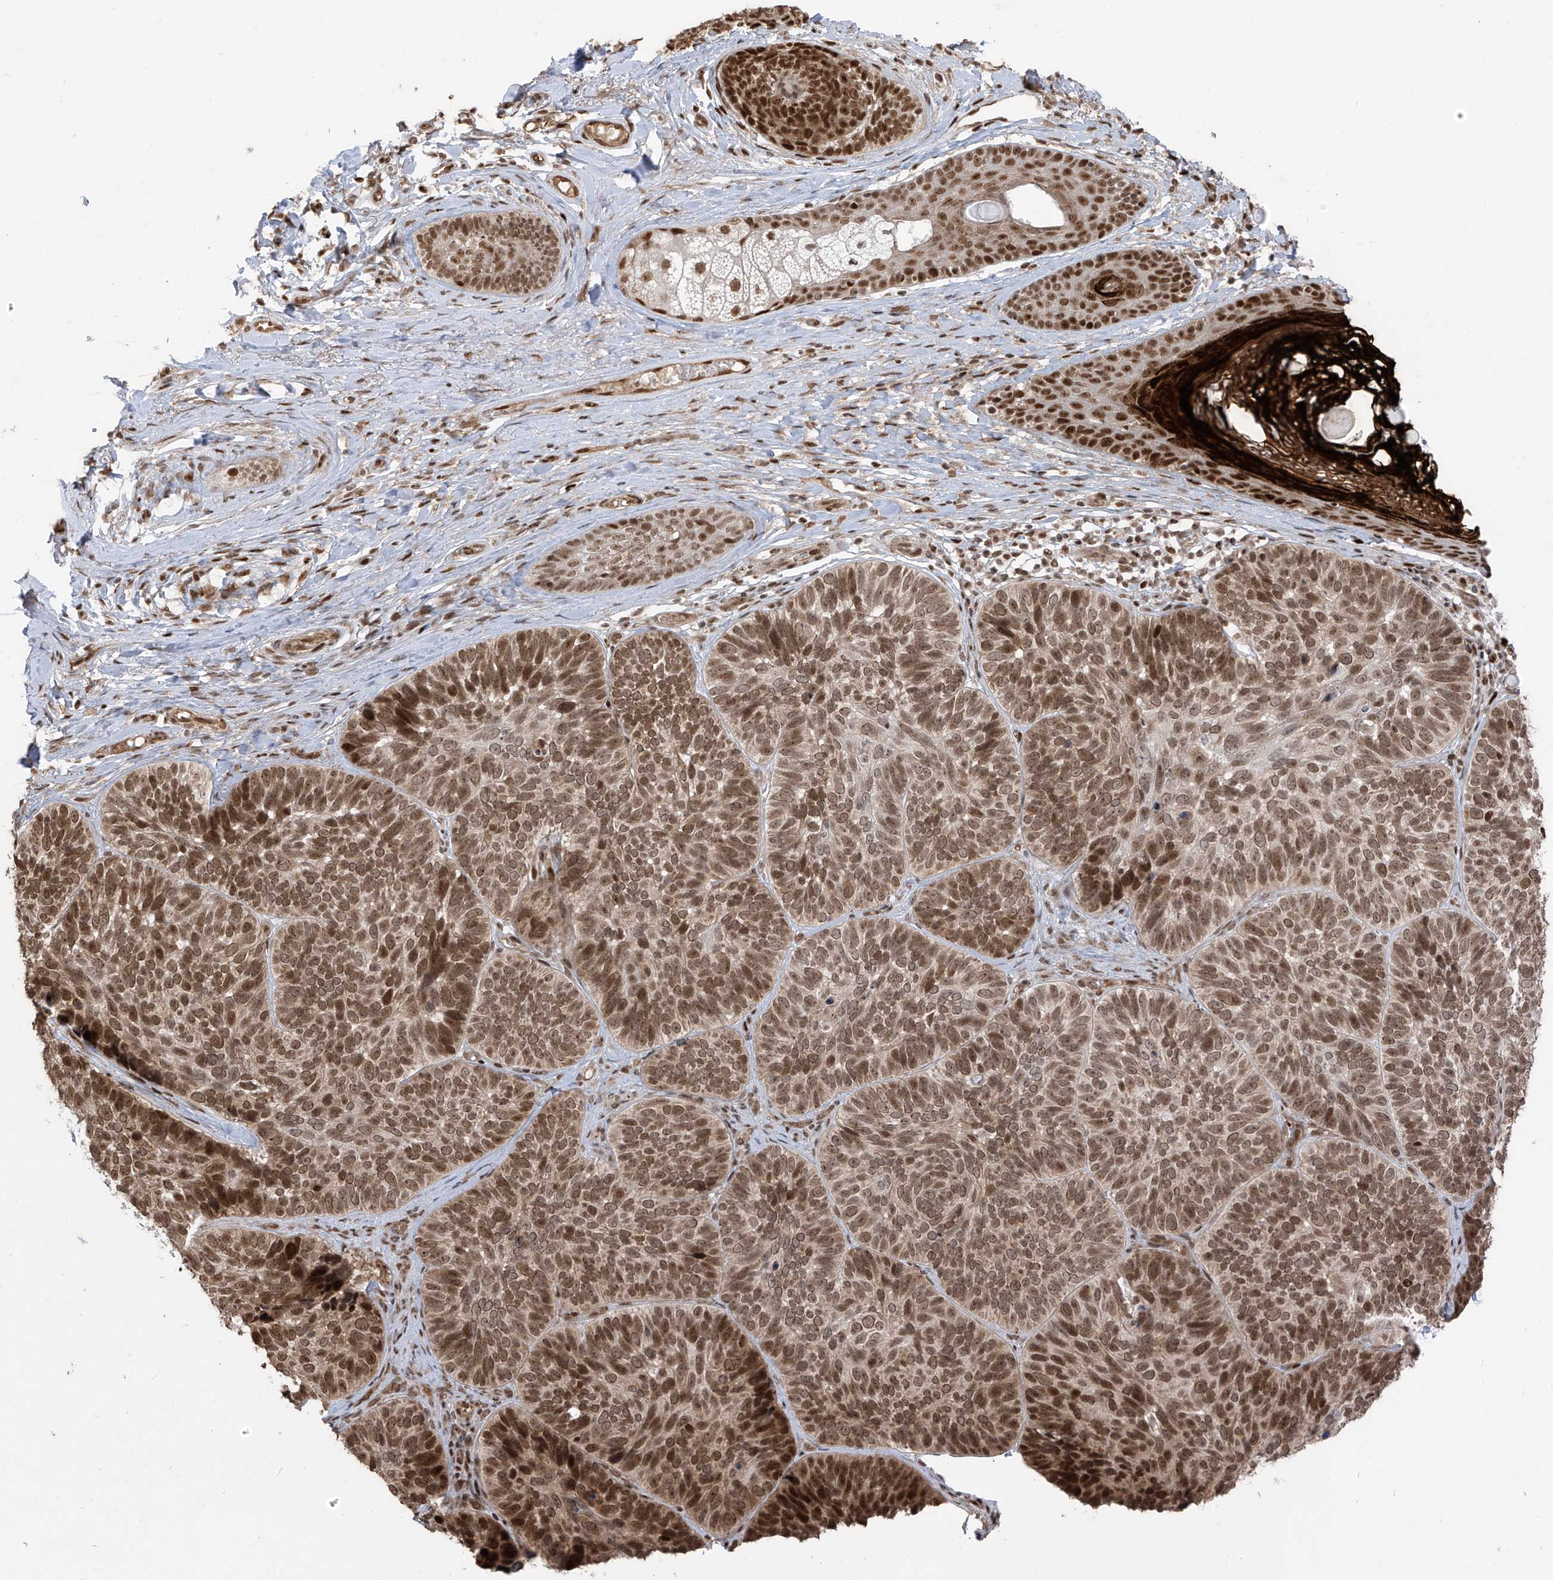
{"staining": {"intensity": "moderate", "quantity": ">75%", "location": "nuclear"}, "tissue": "skin cancer", "cell_type": "Tumor cells", "image_type": "cancer", "snomed": [{"axis": "morphology", "description": "Basal cell carcinoma"}, {"axis": "topography", "description": "Skin"}], "caption": "There is medium levels of moderate nuclear positivity in tumor cells of skin basal cell carcinoma, as demonstrated by immunohistochemical staining (brown color).", "gene": "ARHGEF3", "patient": {"sex": "male", "age": 62}}